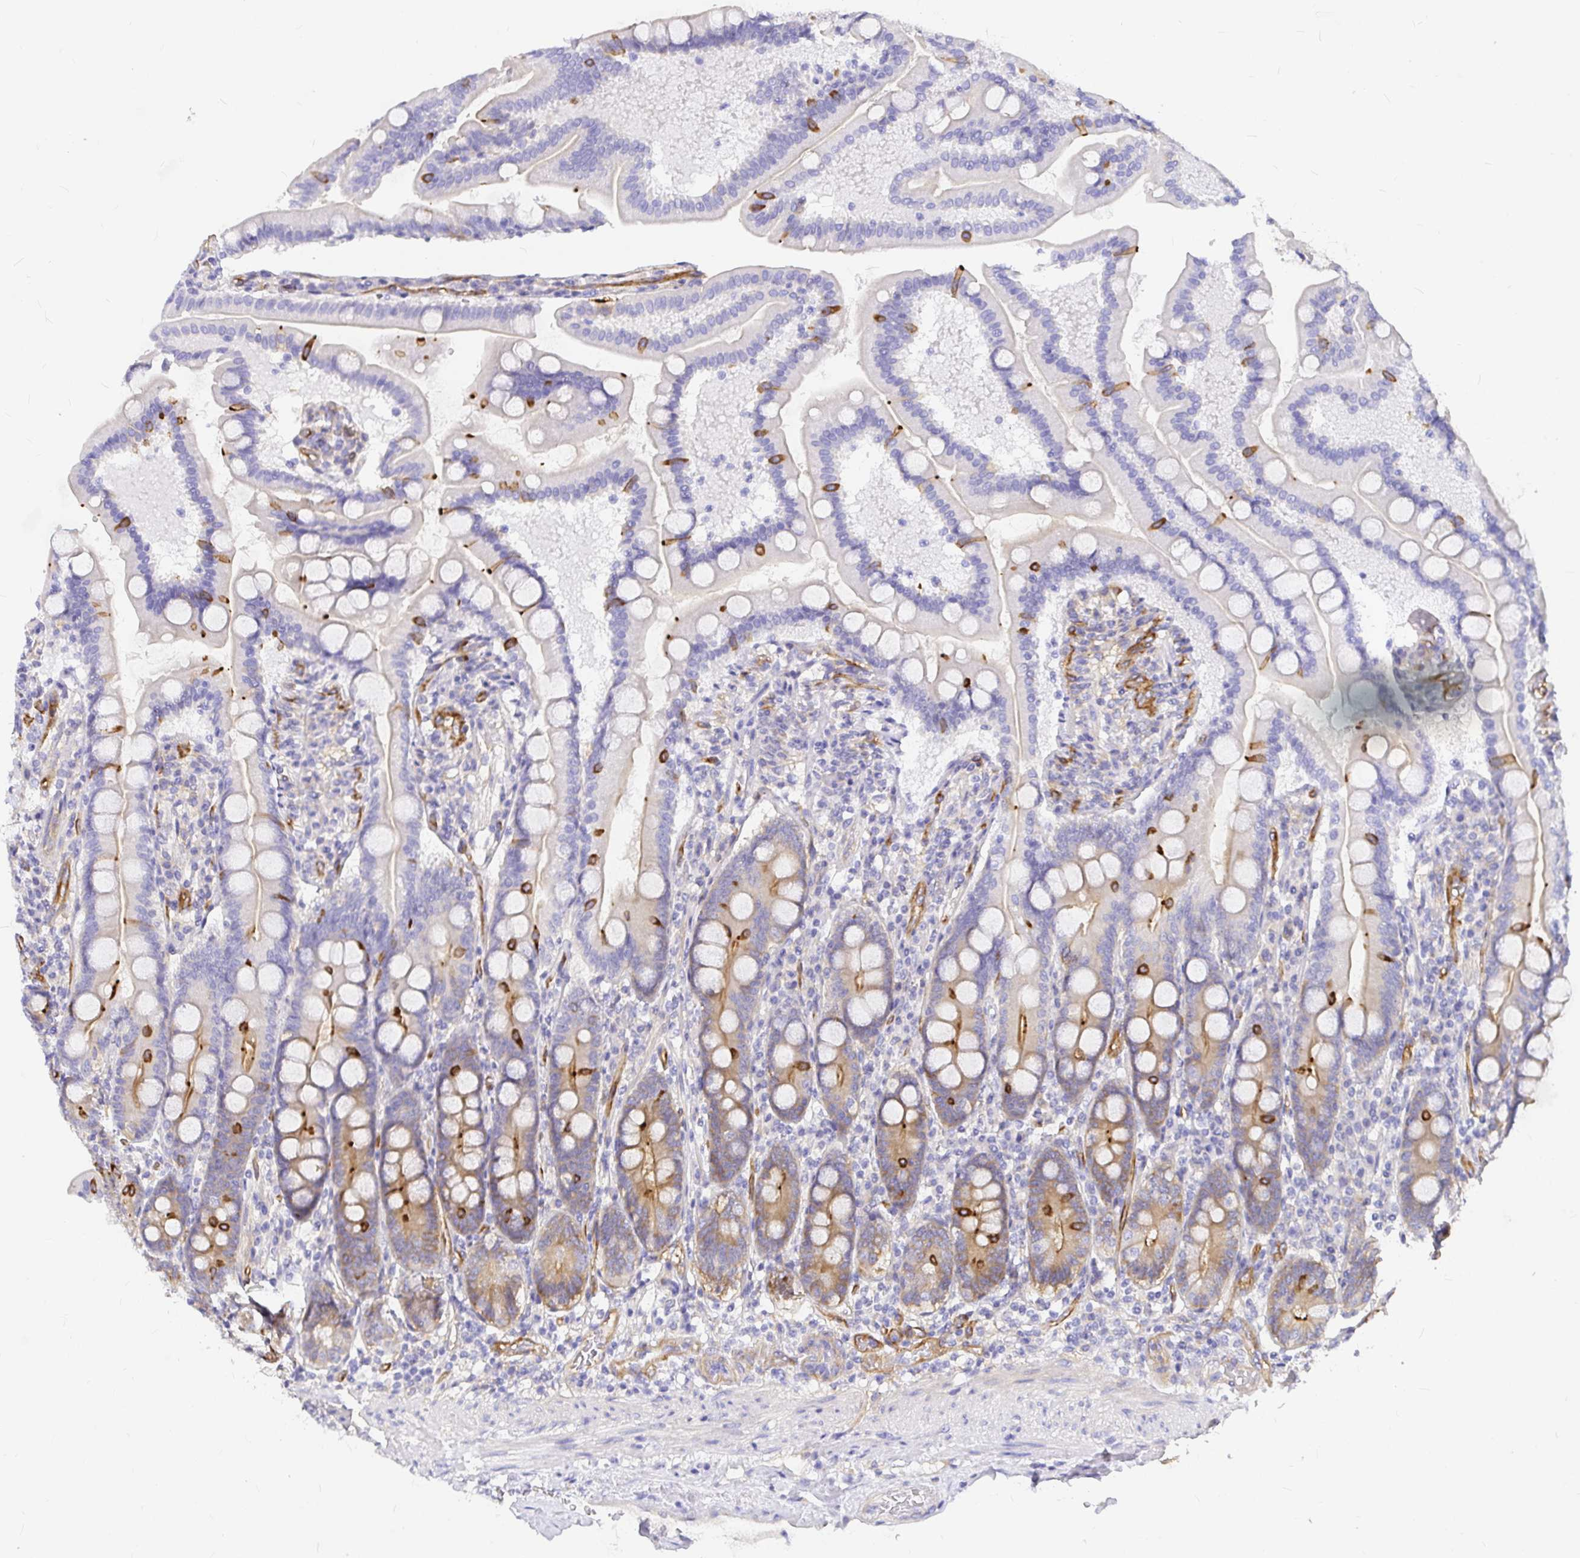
{"staining": {"intensity": "moderate", "quantity": "25%-75%", "location": "cytoplasmic/membranous"}, "tissue": "duodenum", "cell_type": "Glandular cells", "image_type": "normal", "snomed": [{"axis": "morphology", "description": "Normal tissue, NOS"}, {"axis": "topography", "description": "Duodenum"}], "caption": "Immunohistochemistry image of unremarkable duodenum: duodenum stained using IHC shows medium levels of moderate protein expression localized specifically in the cytoplasmic/membranous of glandular cells, appearing as a cytoplasmic/membranous brown color.", "gene": "MYO1B", "patient": {"sex": "female", "age": 67}}